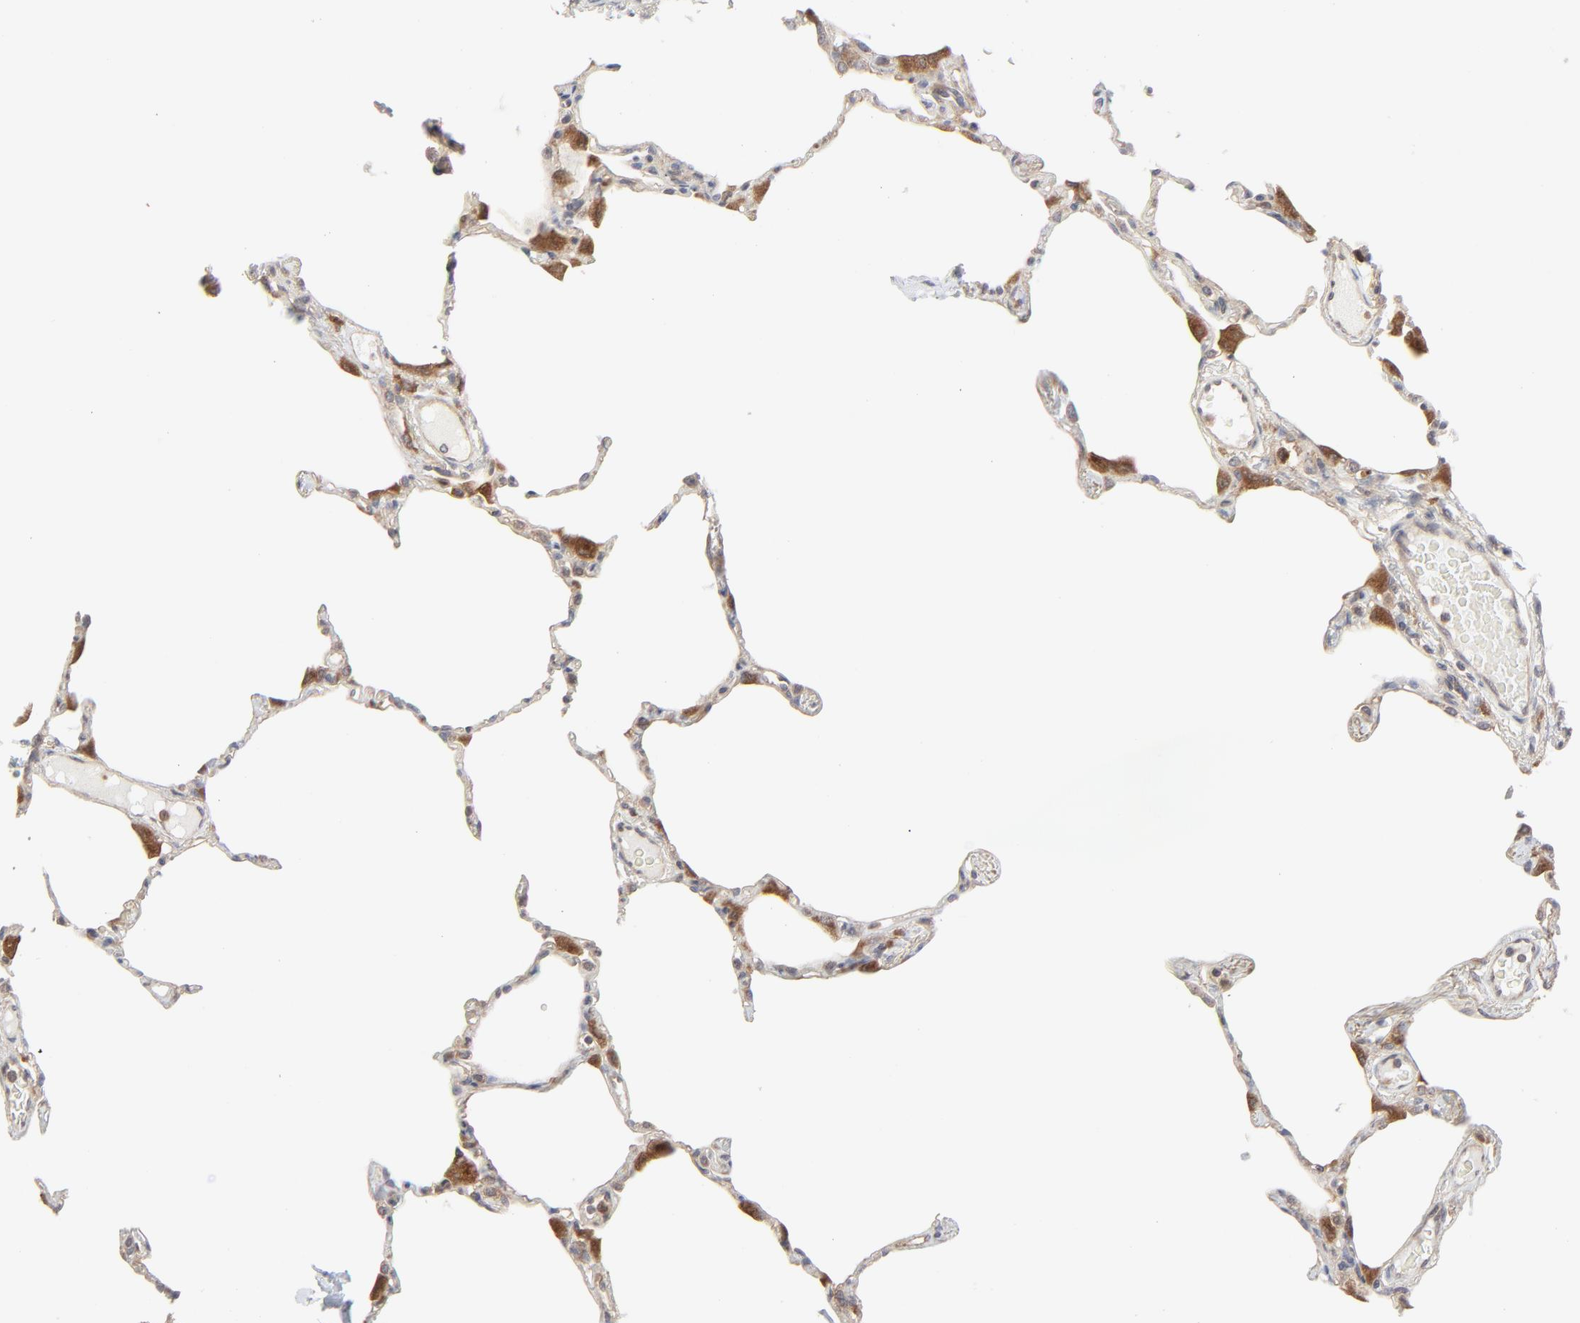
{"staining": {"intensity": "moderate", "quantity": "25%-75%", "location": "cytoplasmic/membranous"}, "tissue": "lung", "cell_type": "Alveolar cells", "image_type": "normal", "snomed": [{"axis": "morphology", "description": "Normal tissue, NOS"}, {"axis": "topography", "description": "Lung"}], "caption": "Human lung stained with a brown dye exhibits moderate cytoplasmic/membranous positive expression in about 25%-75% of alveolar cells.", "gene": "RAB5C", "patient": {"sex": "female", "age": 49}}